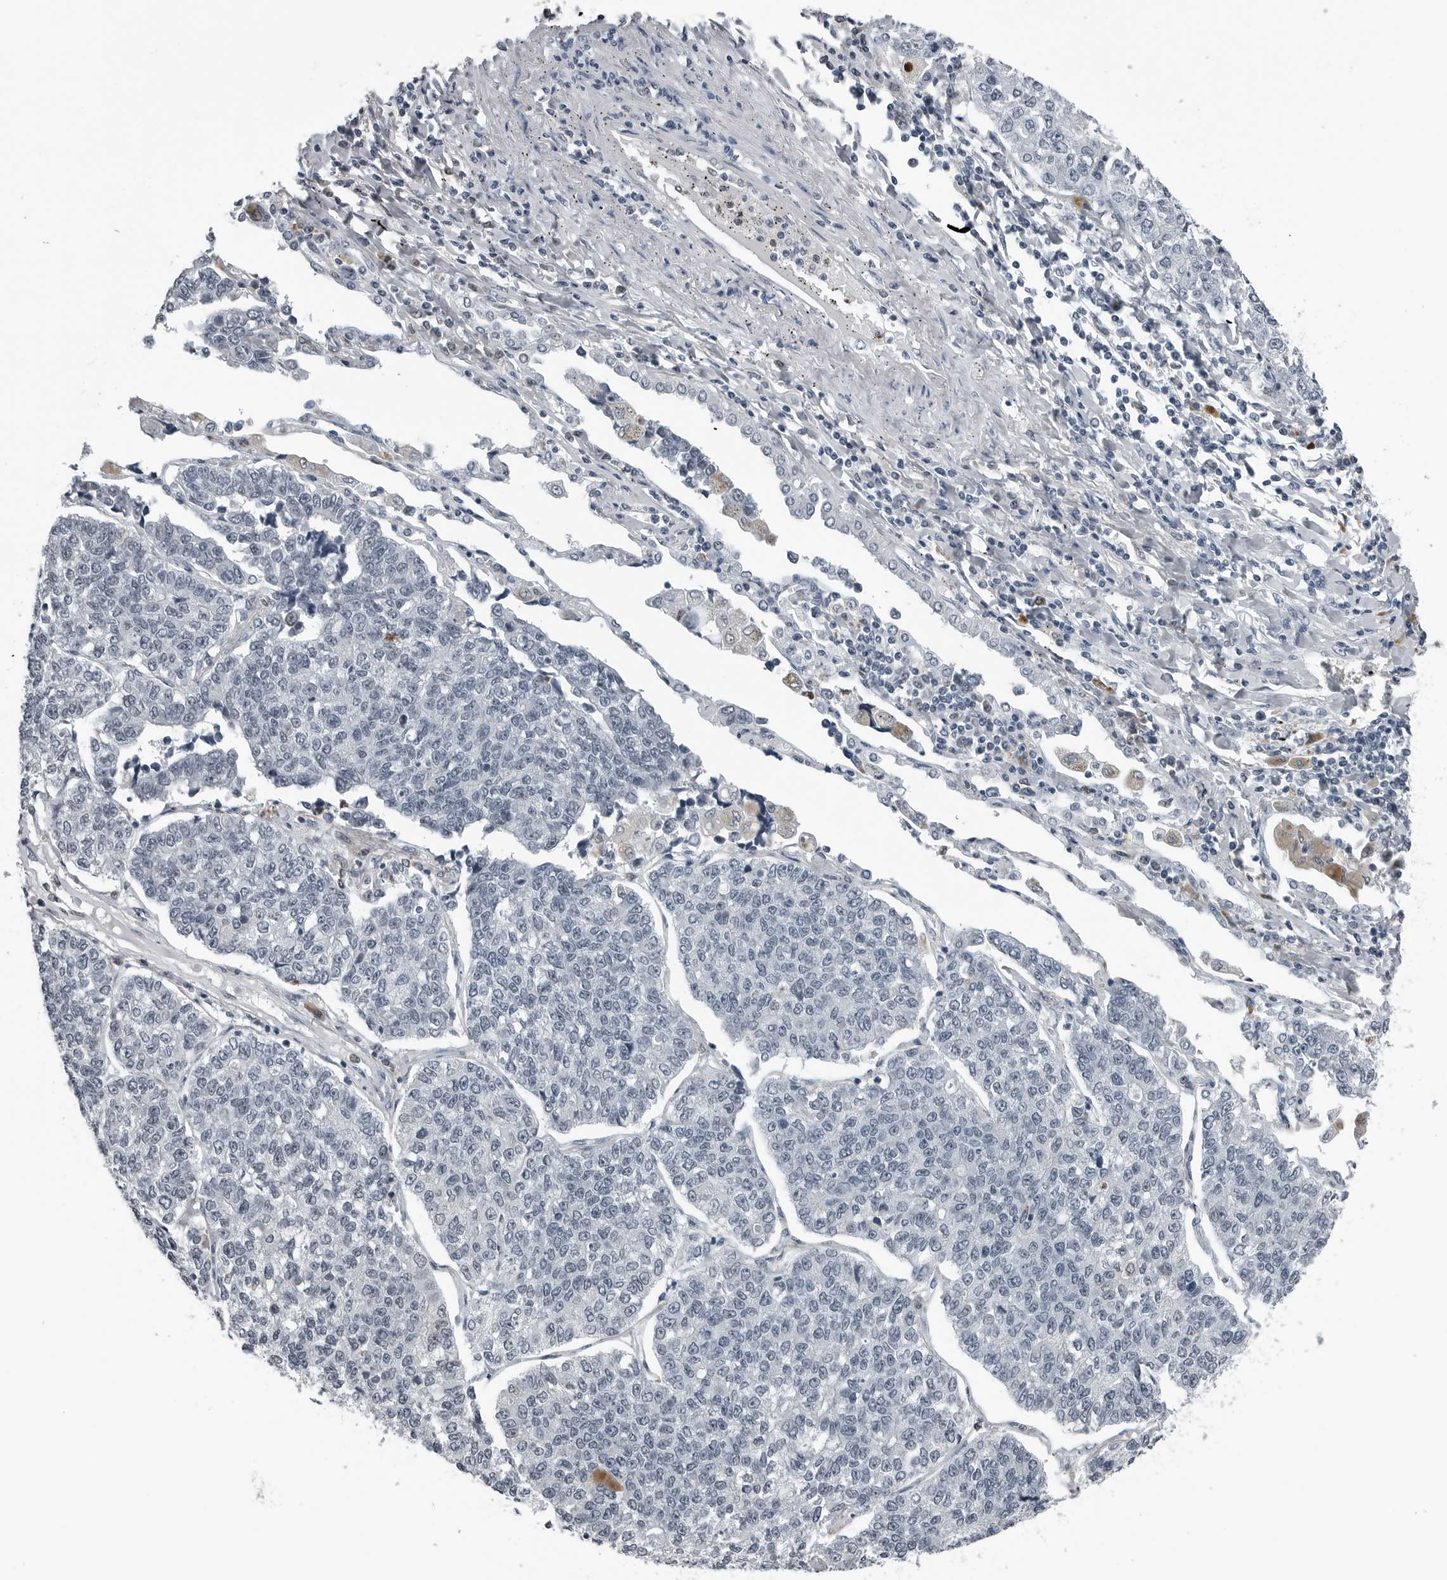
{"staining": {"intensity": "negative", "quantity": "none", "location": "none"}, "tissue": "lung cancer", "cell_type": "Tumor cells", "image_type": "cancer", "snomed": [{"axis": "morphology", "description": "Adenocarcinoma, NOS"}, {"axis": "topography", "description": "Lung"}], "caption": "Immunohistochemistry of human lung cancer exhibits no positivity in tumor cells.", "gene": "AKR1A1", "patient": {"sex": "male", "age": 49}}